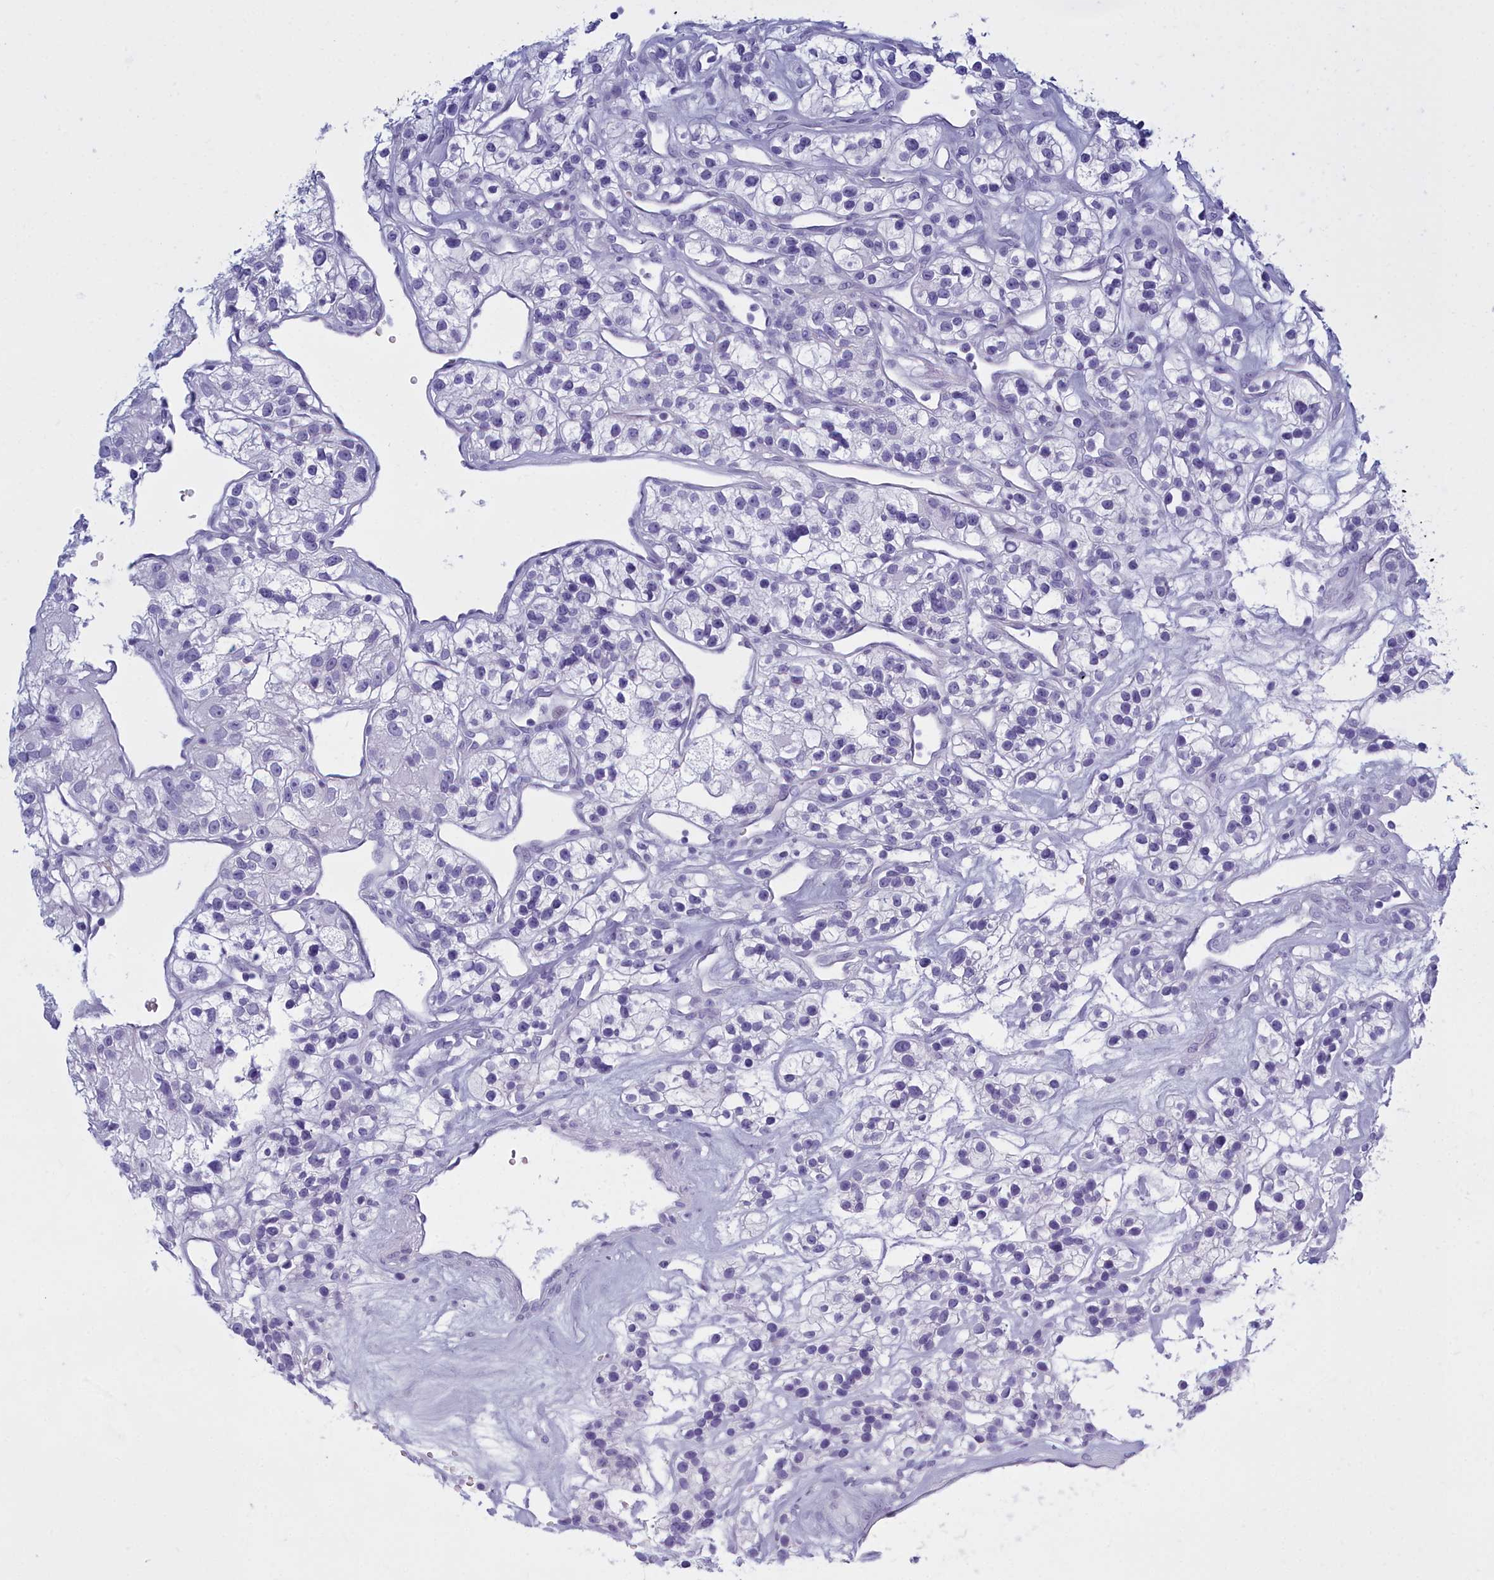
{"staining": {"intensity": "negative", "quantity": "none", "location": "none"}, "tissue": "renal cancer", "cell_type": "Tumor cells", "image_type": "cancer", "snomed": [{"axis": "morphology", "description": "Adenocarcinoma, NOS"}, {"axis": "topography", "description": "Kidney"}], "caption": "DAB immunohistochemical staining of human adenocarcinoma (renal) shows no significant expression in tumor cells. (Brightfield microscopy of DAB (3,3'-diaminobenzidine) immunohistochemistry at high magnification).", "gene": "TMEM97", "patient": {"sex": "female", "age": 57}}